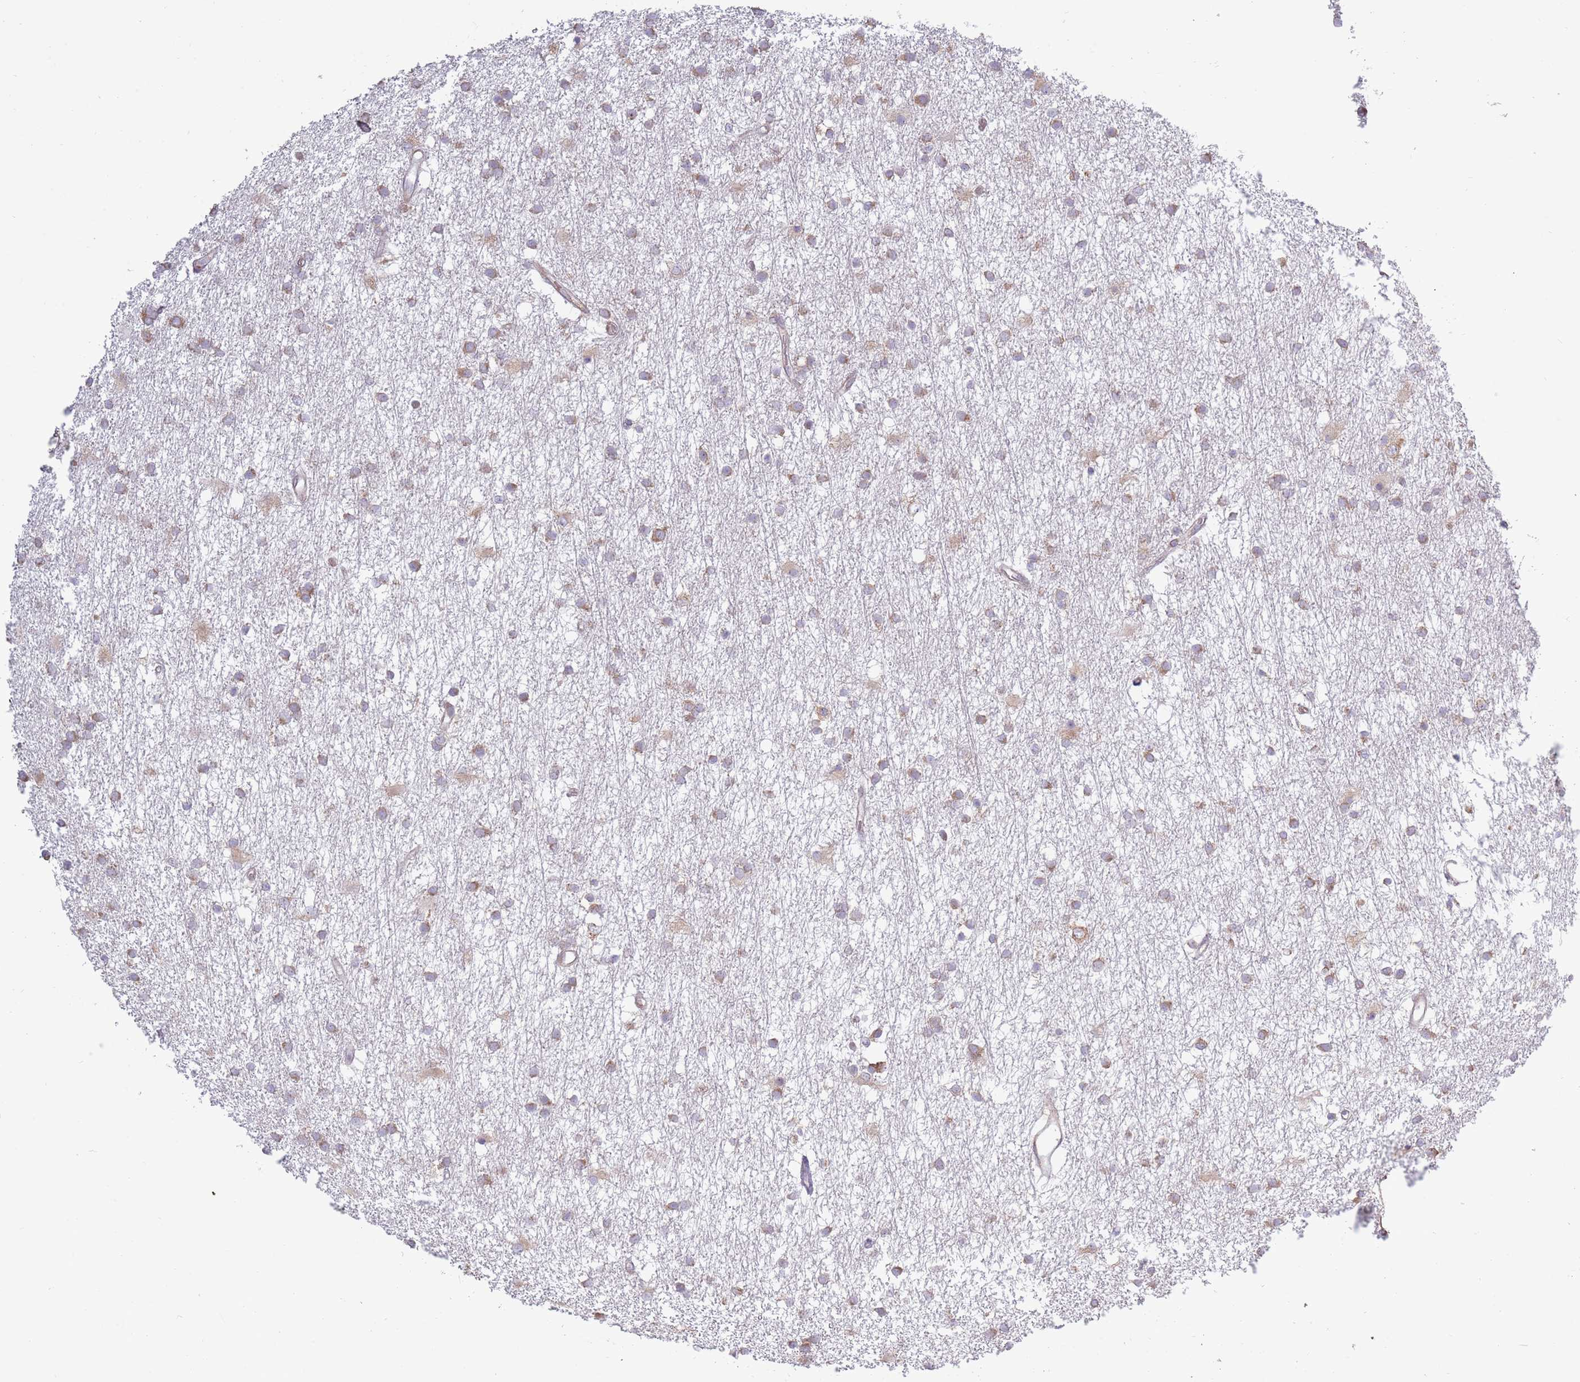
{"staining": {"intensity": "moderate", "quantity": "25%-75%", "location": "cytoplasmic/membranous"}, "tissue": "glioma", "cell_type": "Tumor cells", "image_type": "cancer", "snomed": [{"axis": "morphology", "description": "Glioma, malignant, High grade"}, {"axis": "topography", "description": "Brain"}], "caption": "Glioma stained for a protein (brown) reveals moderate cytoplasmic/membranous positive positivity in approximately 25%-75% of tumor cells.", "gene": "RPL17-C18orf32", "patient": {"sex": "male", "age": 77}}